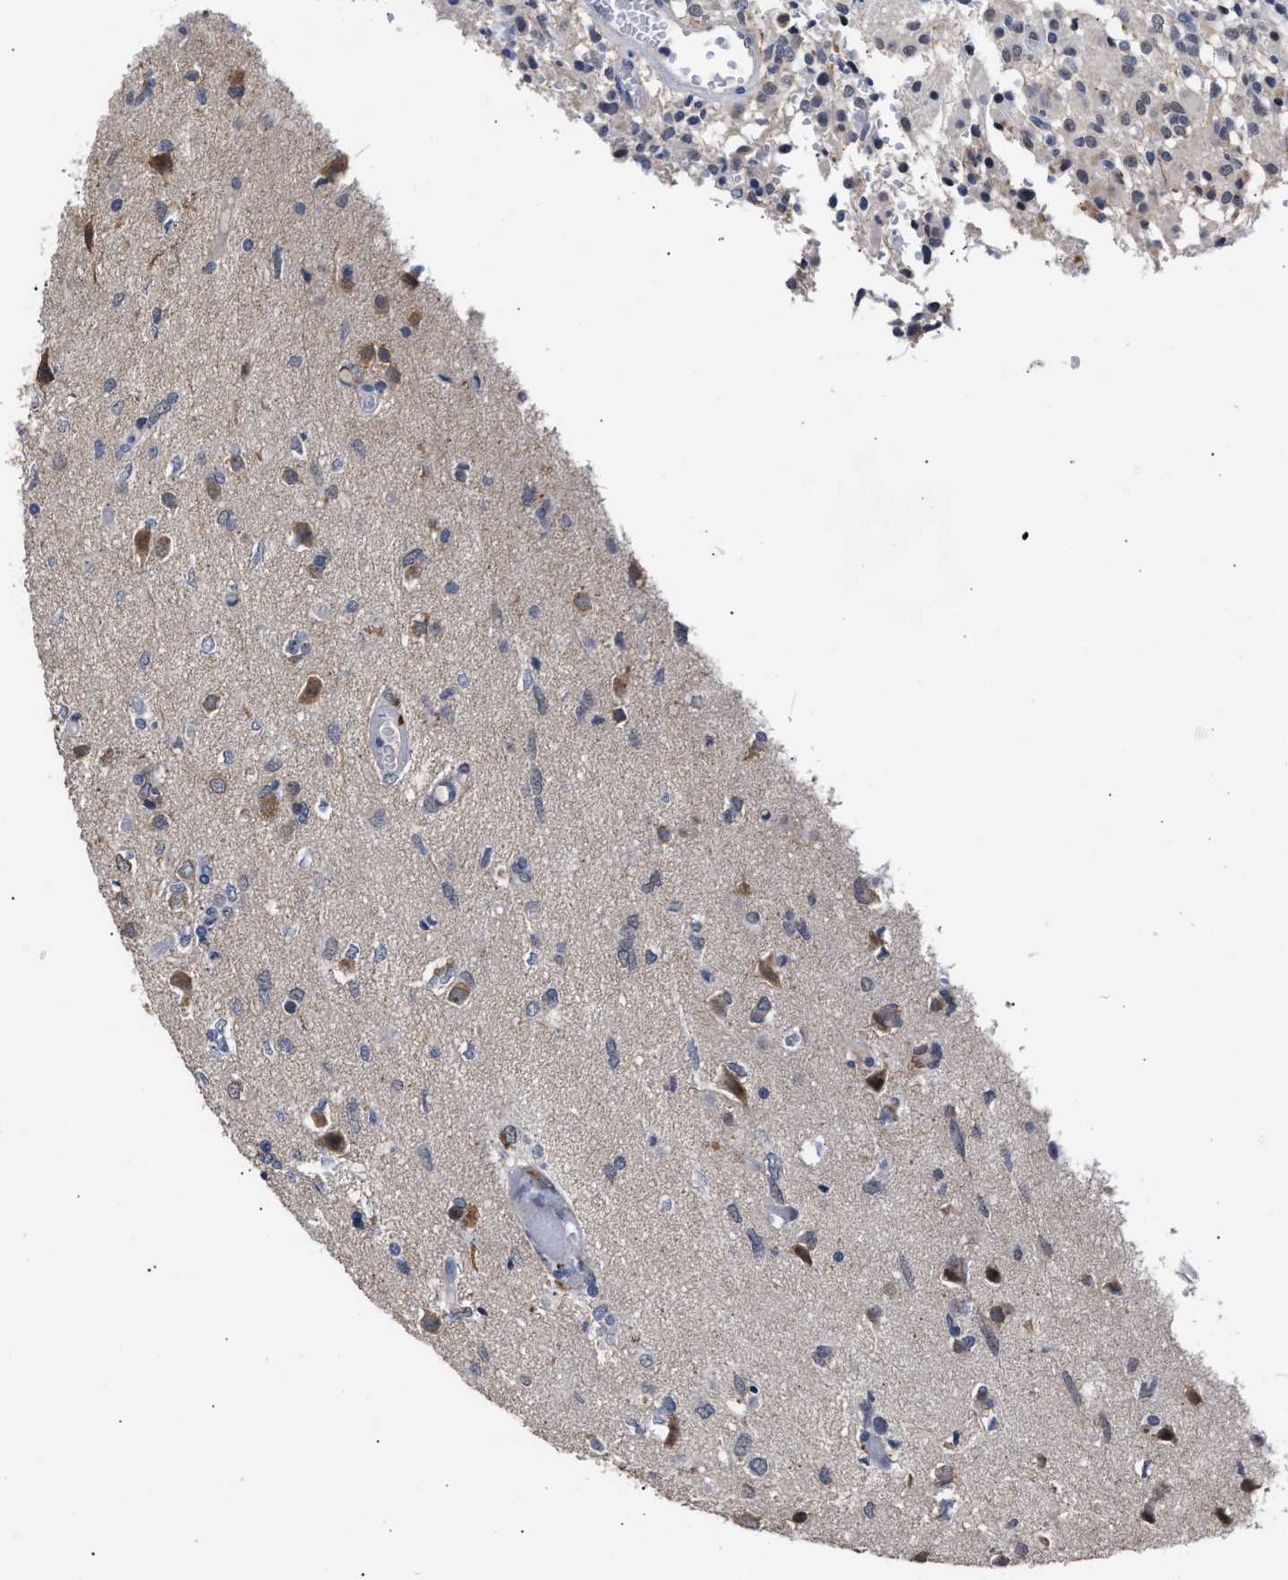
{"staining": {"intensity": "negative", "quantity": "none", "location": "none"}, "tissue": "glioma", "cell_type": "Tumor cells", "image_type": "cancer", "snomed": [{"axis": "morphology", "description": "Glioma, malignant, High grade"}, {"axis": "topography", "description": "Brain"}], "caption": "DAB immunohistochemical staining of human glioma reveals no significant positivity in tumor cells. Brightfield microscopy of immunohistochemistry stained with DAB (brown) and hematoxylin (blue), captured at high magnification.", "gene": "AHNAK2", "patient": {"sex": "female", "age": 59}}